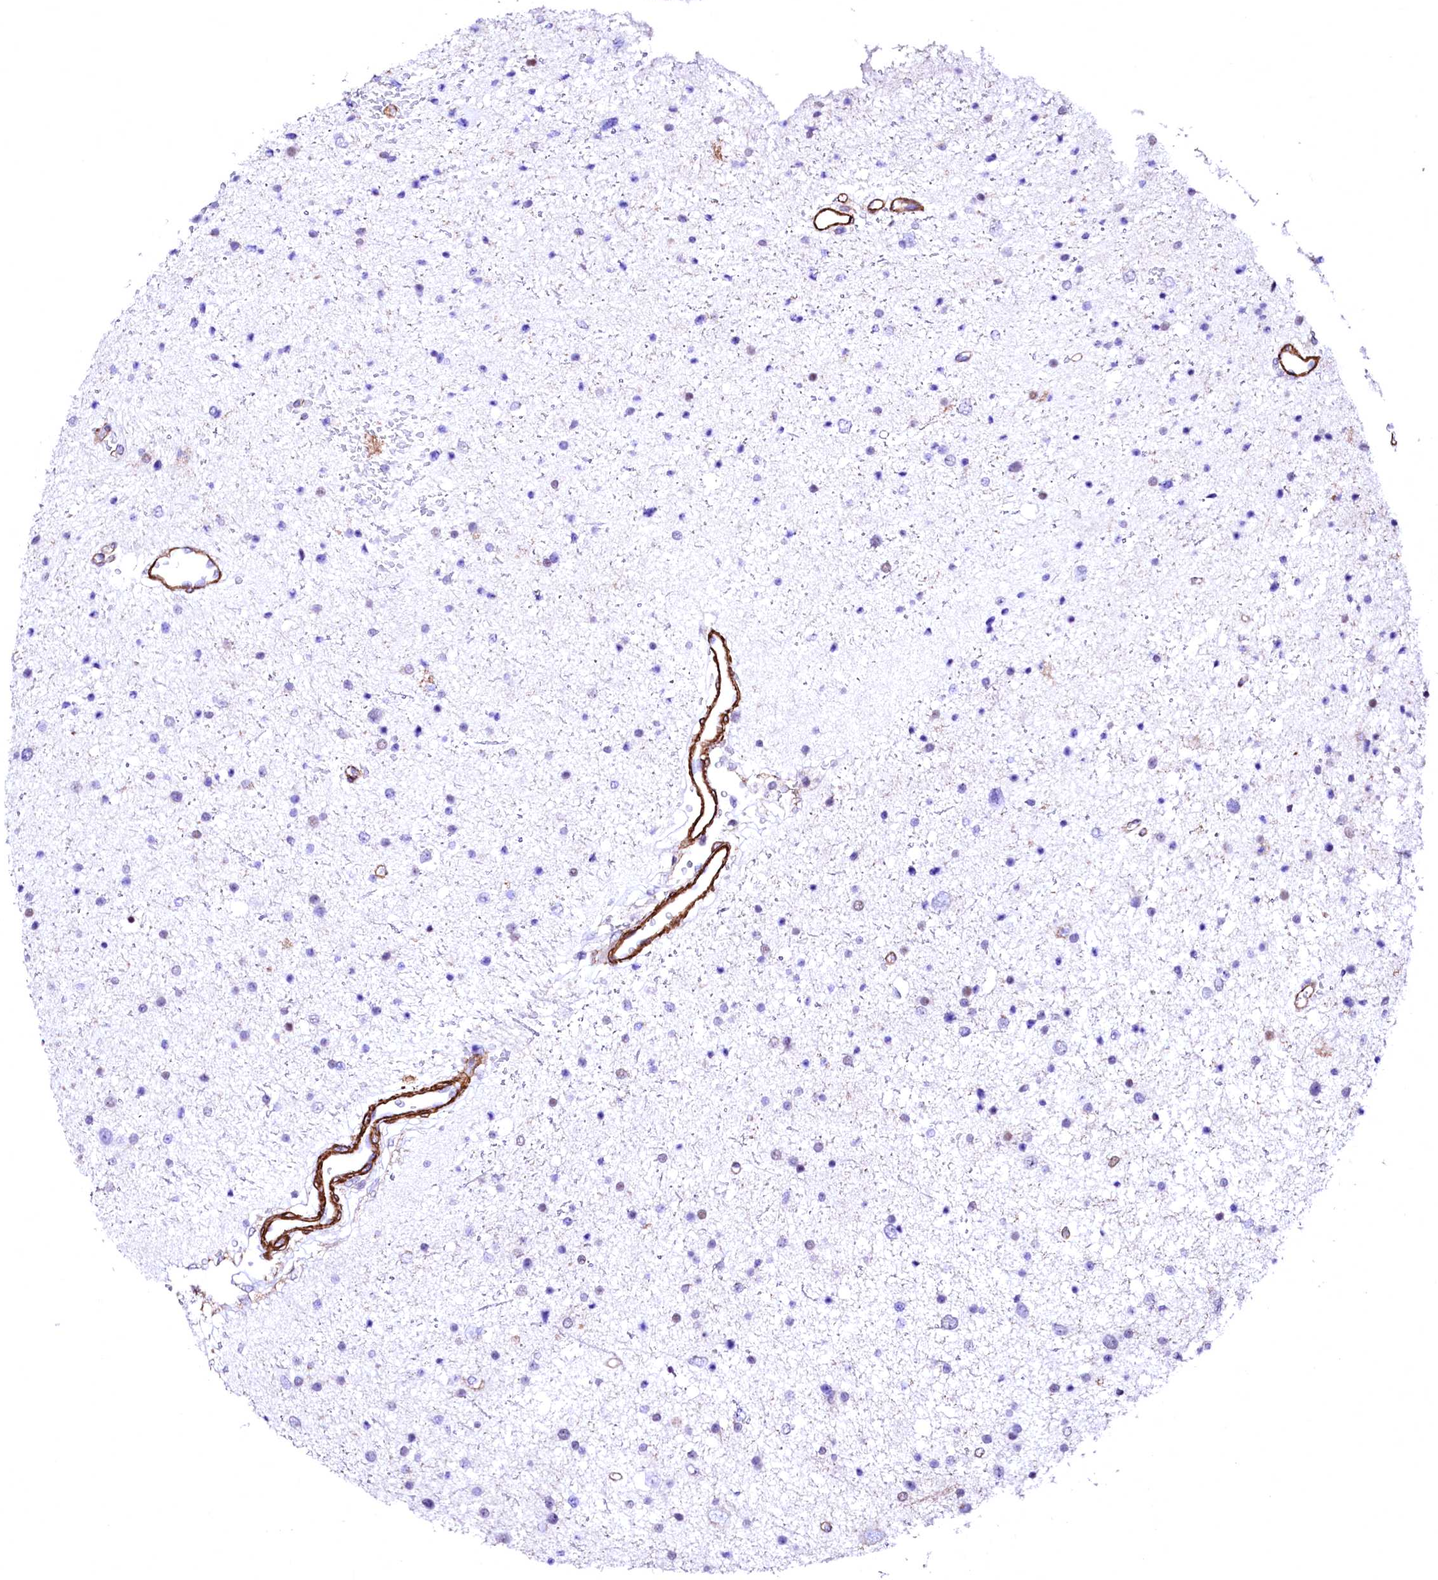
{"staining": {"intensity": "negative", "quantity": "none", "location": "none"}, "tissue": "glioma", "cell_type": "Tumor cells", "image_type": "cancer", "snomed": [{"axis": "morphology", "description": "Glioma, malignant, Low grade"}, {"axis": "topography", "description": "Brain"}], "caption": "The immunohistochemistry (IHC) micrograph has no significant staining in tumor cells of low-grade glioma (malignant) tissue. The staining is performed using DAB brown chromogen with nuclei counter-stained in using hematoxylin.", "gene": "GPR176", "patient": {"sex": "female", "age": 37}}